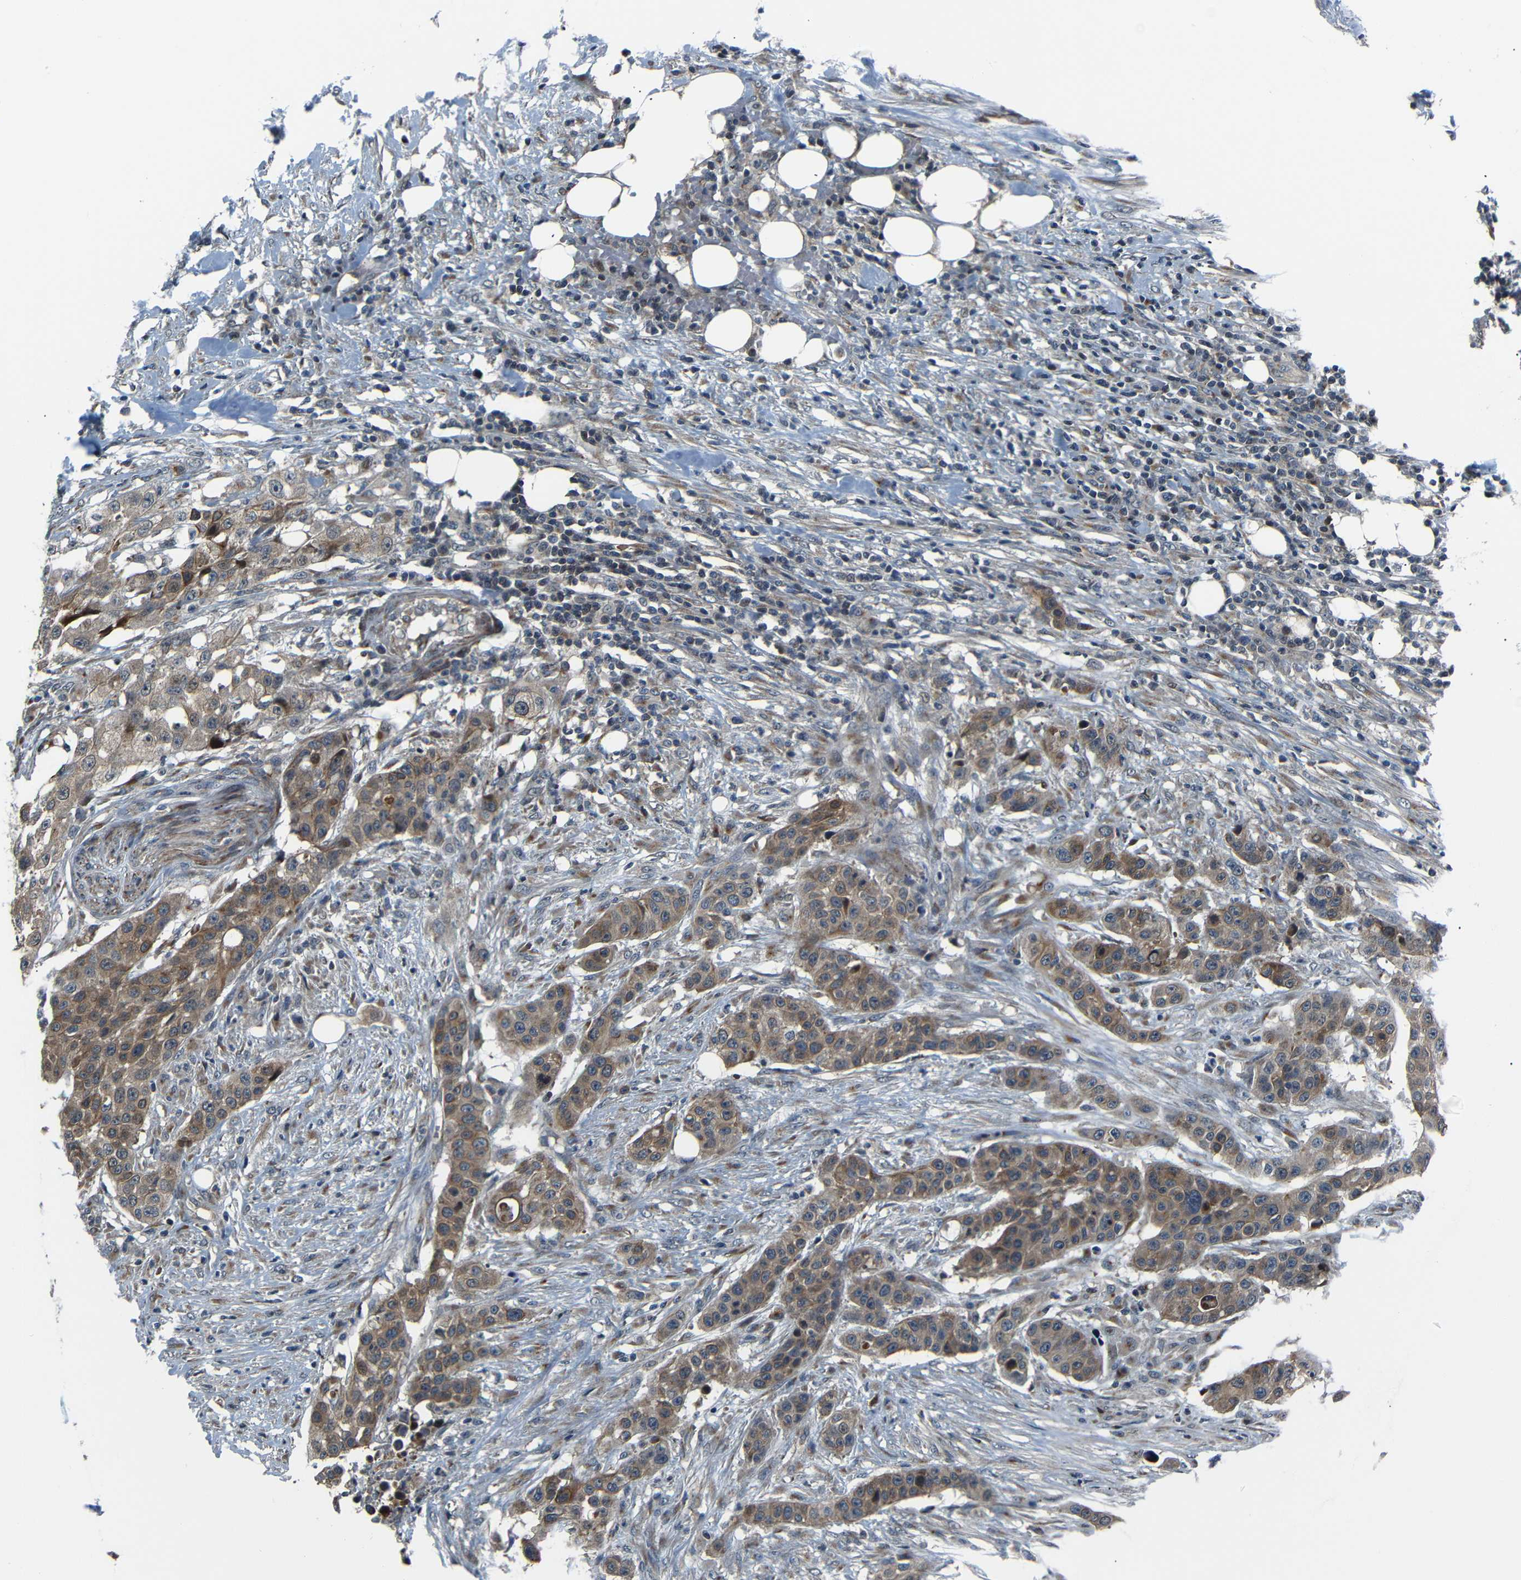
{"staining": {"intensity": "moderate", "quantity": ">75%", "location": "cytoplasmic/membranous"}, "tissue": "urothelial cancer", "cell_type": "Tumor cells", "image_type": "cancer", "snomed": [{"axis": "morphology", "description": "Urothelial carcinoma, High grade"}, {"axis": "topography", "description": "Urinary bladder"}], "caption": "Immunohistochemical staining of urothelial cancer demonstrates moderate cytoplasmic/membranous protein staining in about >75% of tumor cells.", "gene": "AKAP9", "patient": {"sex": "male", "age": 74}}